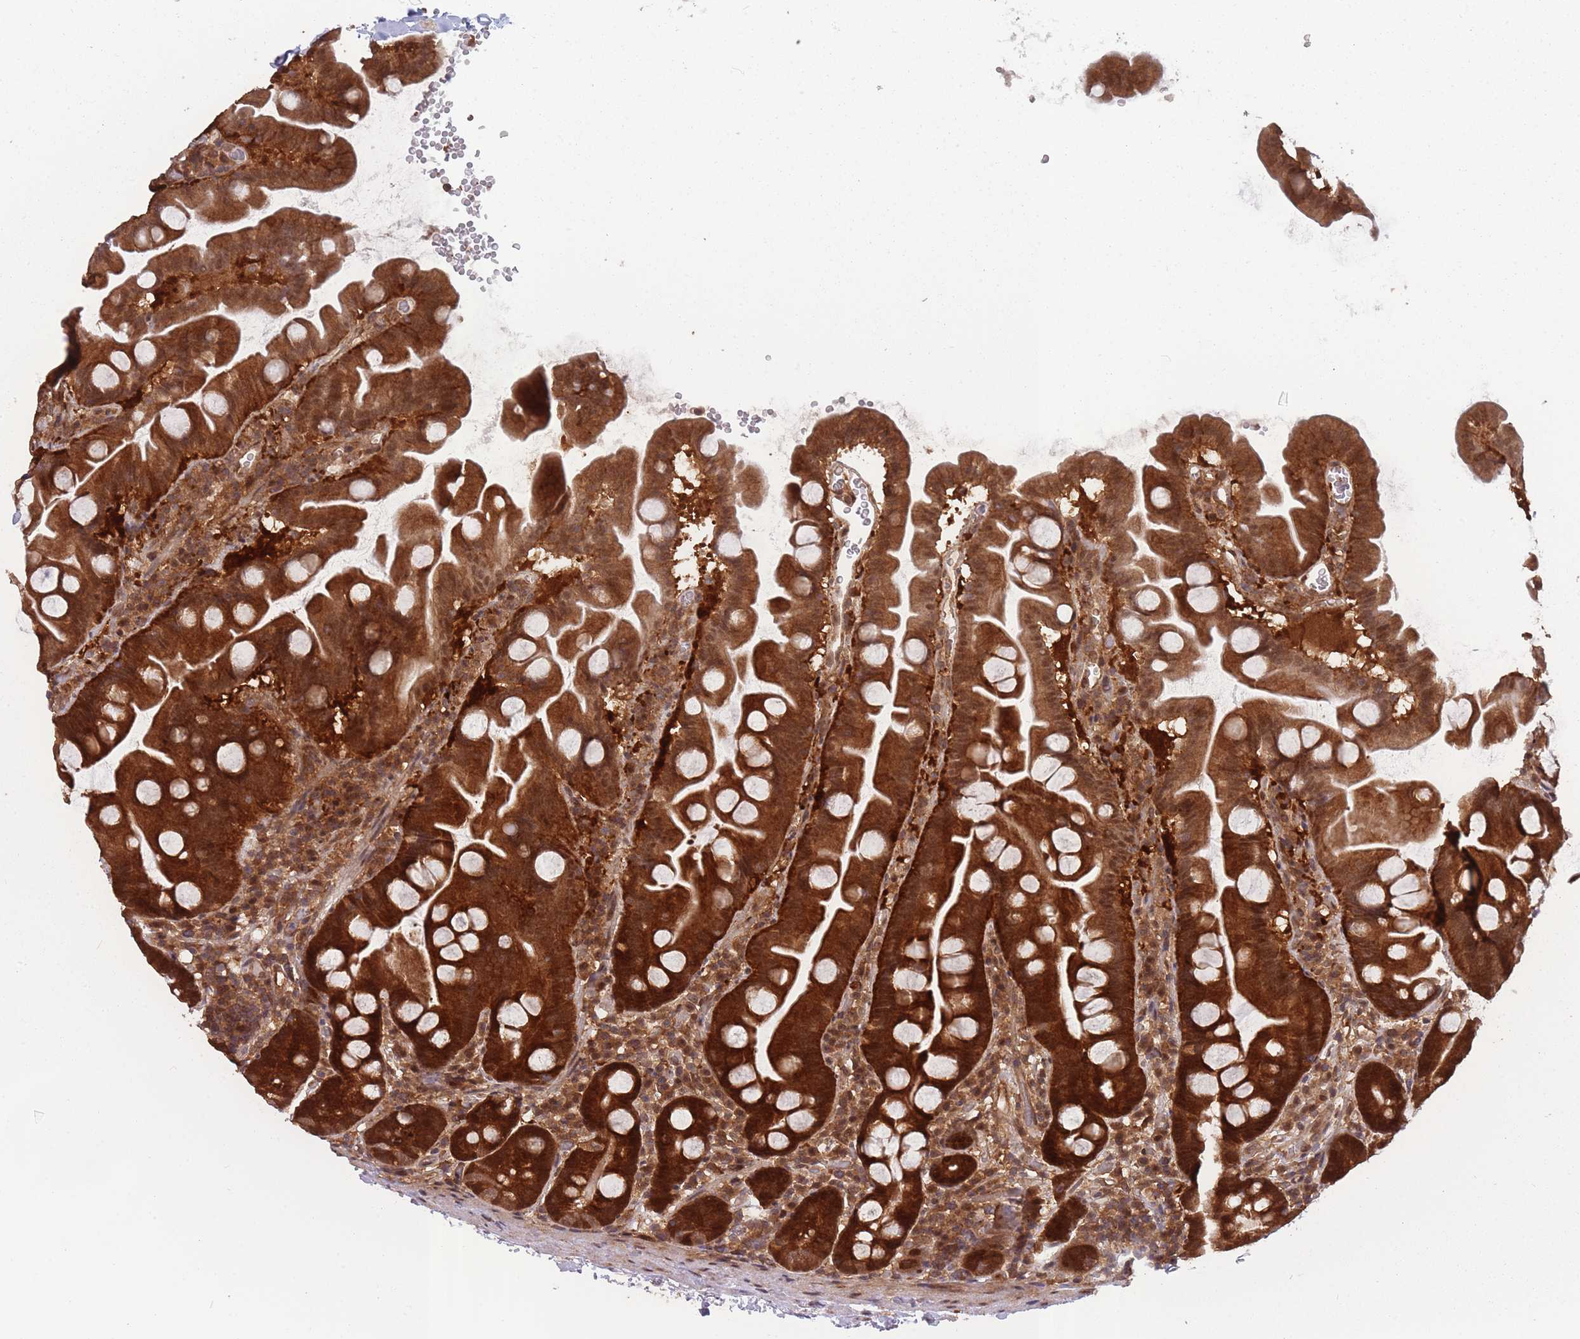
{"staining": {"intensity": "strong", "quantity": ">75%", "location": "cytoplasmic/membranous,nuclear"}, "tissue": "small intestine", "cell_type": "Glandular cells", "image_type": "normal", "snomed": [{"axis": "morphology", "description": "Normal tissue, NOS"}, {"axis": "topography", "description": "Small intestine"}], "caption": "DAB immunohistochemical staining of normal human small intestine reveals strong cytoplasmic/membranous,nuclear protein staining in approximately >75% of glandular cells. The protein is shown in brown color, while the nuclei are stained blue.", "gene": "PPP6R3", "patient": {"sex": "female", "age": 68}}